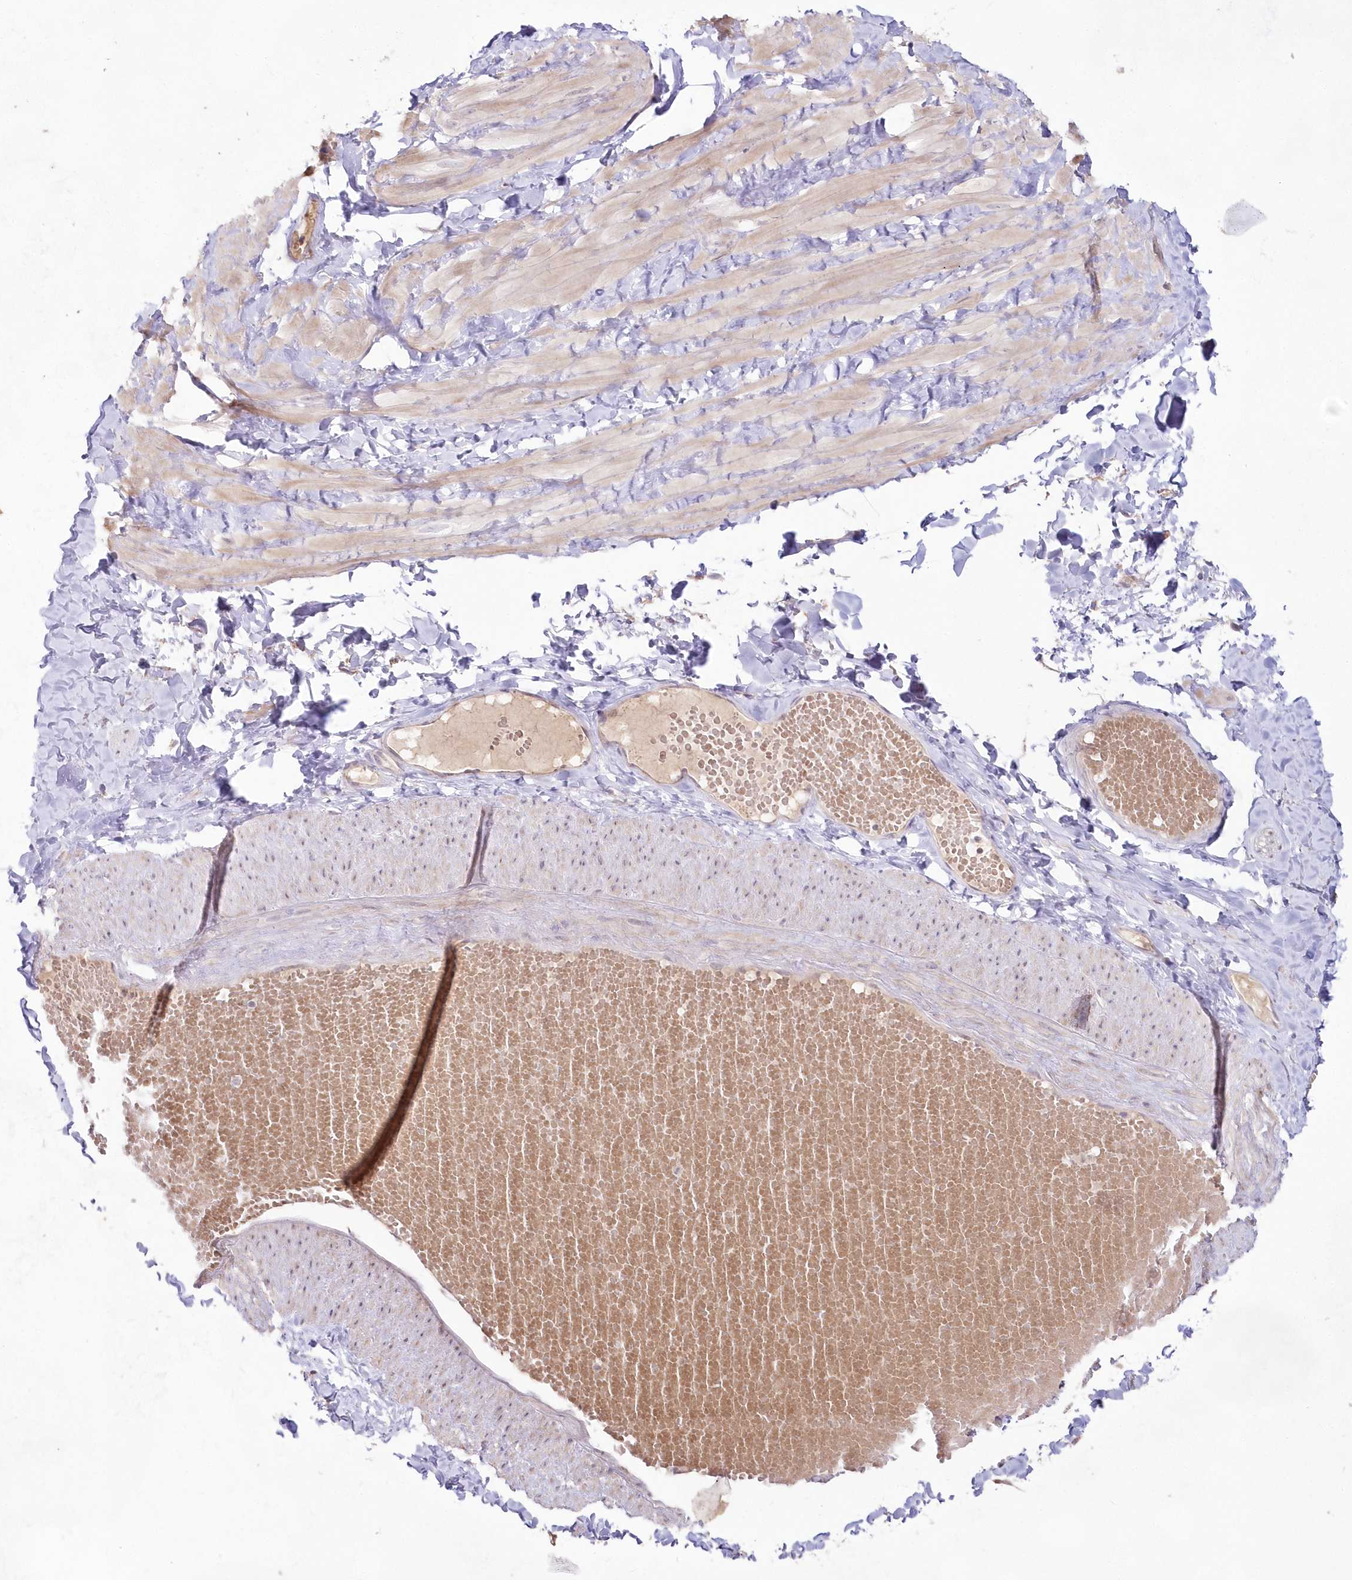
{"staining": {"intensity": "weak", "quantity": "25%-75%", "location": "cytoplasmic/membranous"}, "tissue": "adipose tissue", "cell_type": "Adipocytes", "image_type": "normal", "snomed": [{"axis": "morphology", "description": "Normal tissue, NOS"}, {"axis": "topography", "description": "Adipose tissue"}, {"axis": "topography", "description": "Vascular tissue"}, {"axis": "topography", "description": "Peripheral nerve tissue"}], "caption": "Approximately 25%-75% of adipocytes in benign adipose tissue demonstrate weak cytoplasmic/membranous protein staining as visualized by brown immunohistochemical staining.", "gene": "IMPA1", "patient": {"sex": "male", "age": 25}}